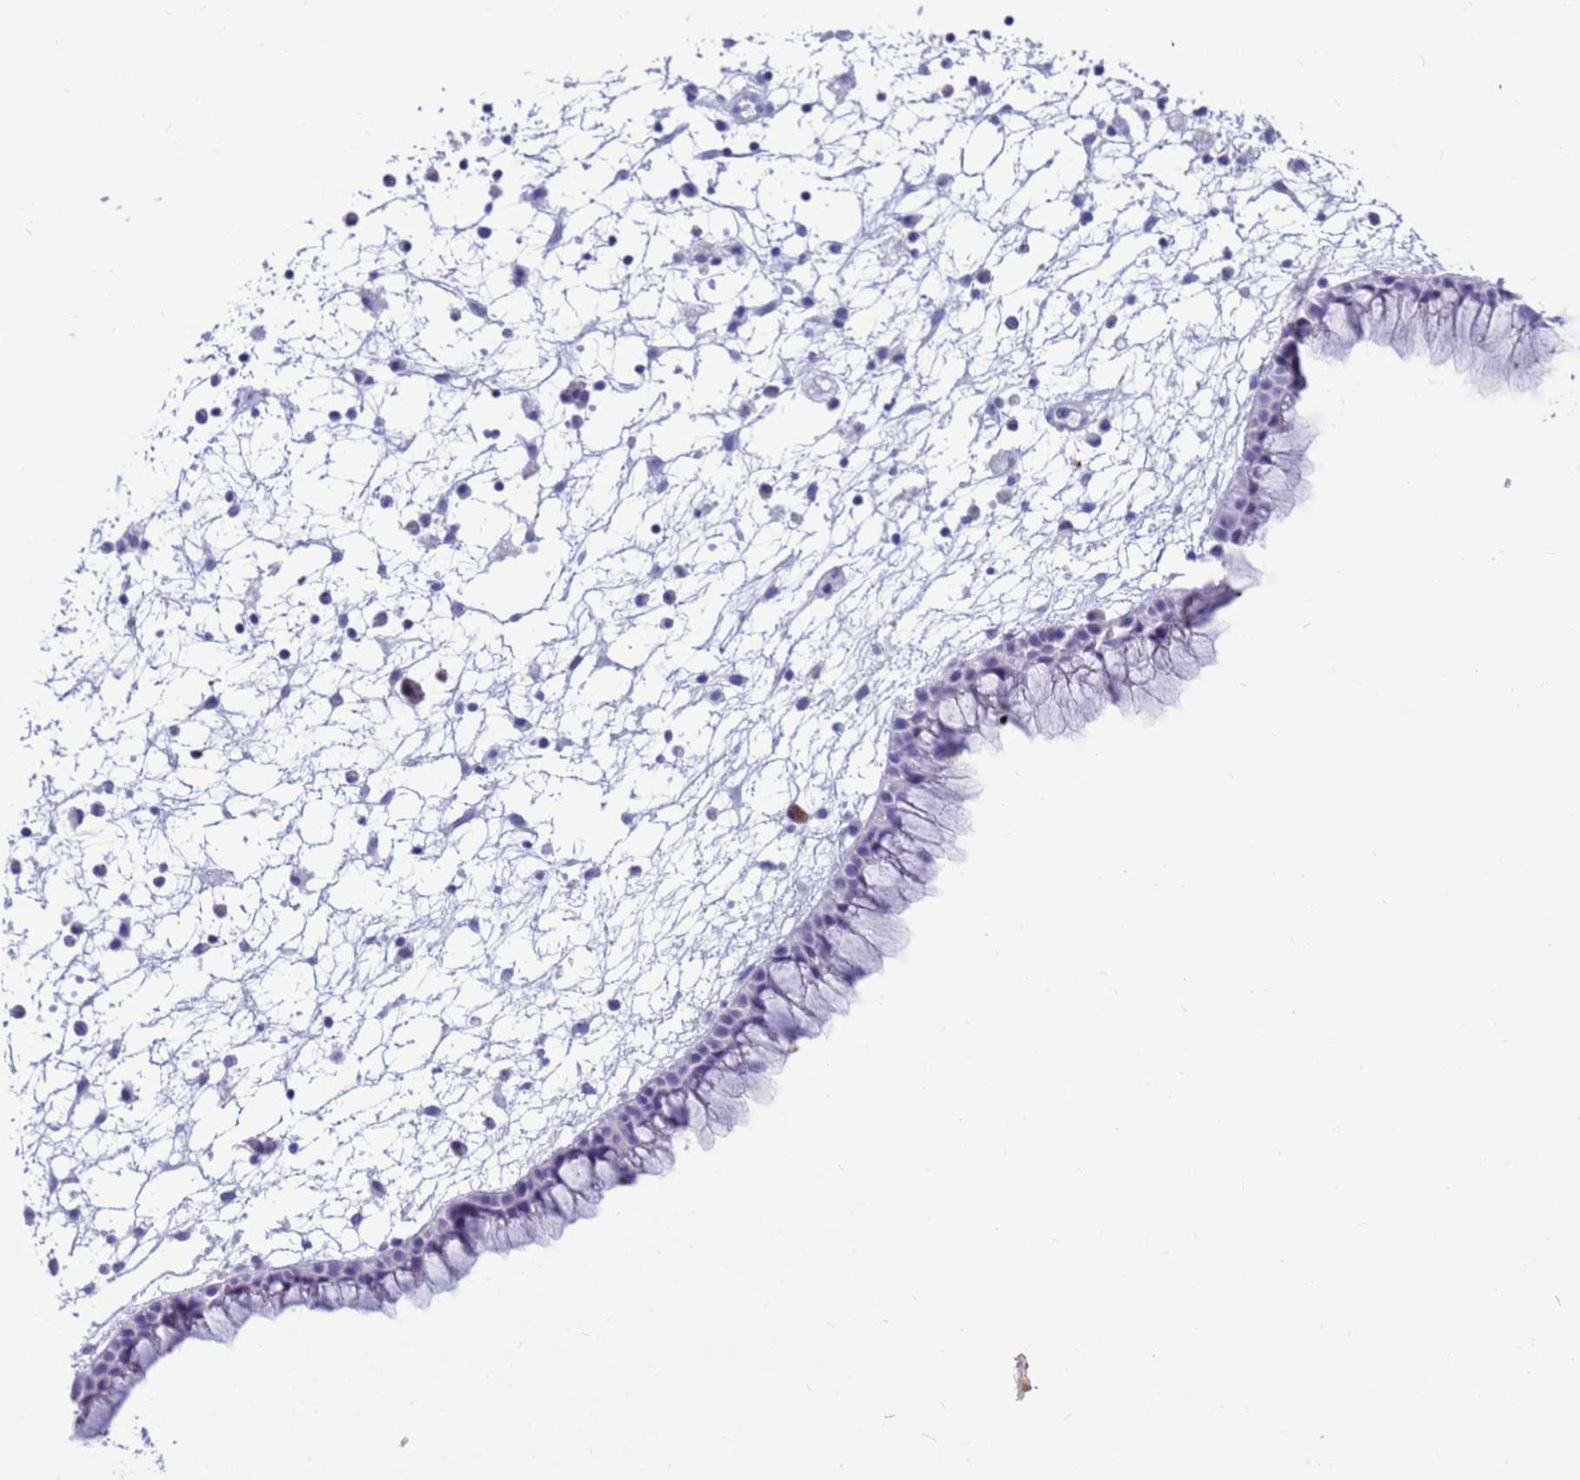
{"staining": {"intensity": "negative", "quantity": "none", "location": "none"}, "tissue": "nasopharynx", "cell_type": "Respiratory epithelial cells", "image_type": "normal", "snomed": [{"axis": "morphology", "description": "Normal tissue, NOS"}, {"axis": "morphology", "description": "Inflammation, NOS"}, {"axis": "morphology", "description": "Malignant melanoma, Metastatic site"}, {"axis": "topography", "description": "Nasopharynx"}], "caption": "DAB immunohistochemical staining of unremarkable human nasopharynx demonstrates no significant expression in respiratory epithelial cells.", "gene": "STATH", "patient": {"sex": "male", "age": 70}}